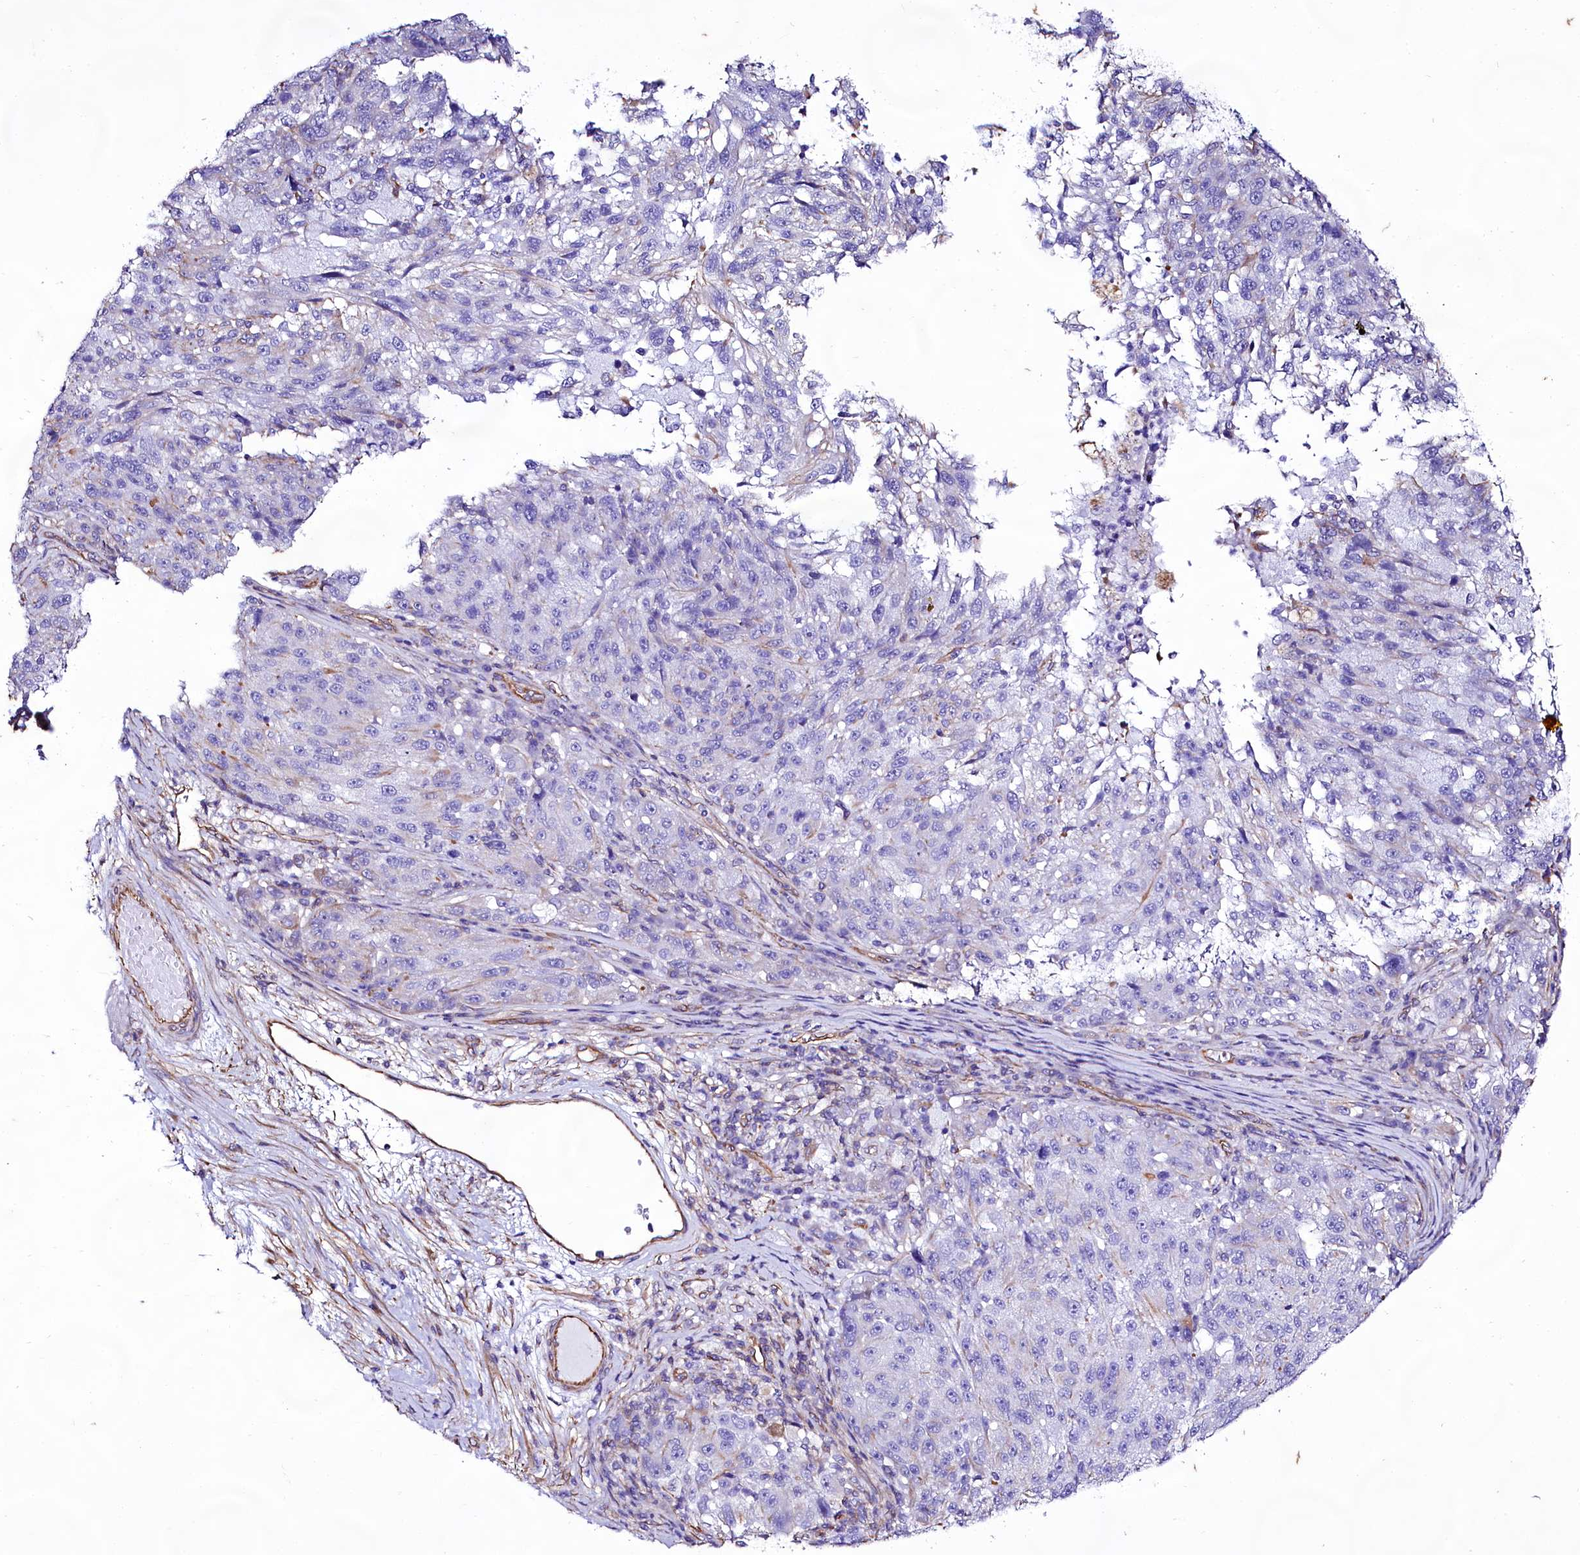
{"staining": {"intensity": "negative", "quantity": "none", "location": "none"}, "tissue": "melanoma", "cell_type": "Tumor cells", "image_type": "cancer", "snomed": [{"axis": "morphology", "description": "Malignant melanoma, NOS"}, {"axis": "topography", "description": "Skin"}], "caption": "This is an immunohistochemistry photomicrograph of human melanoma. There is no positivity in tumor cells.", "gene": "CD99", "patient": {"sex": "male", "age": 53}}